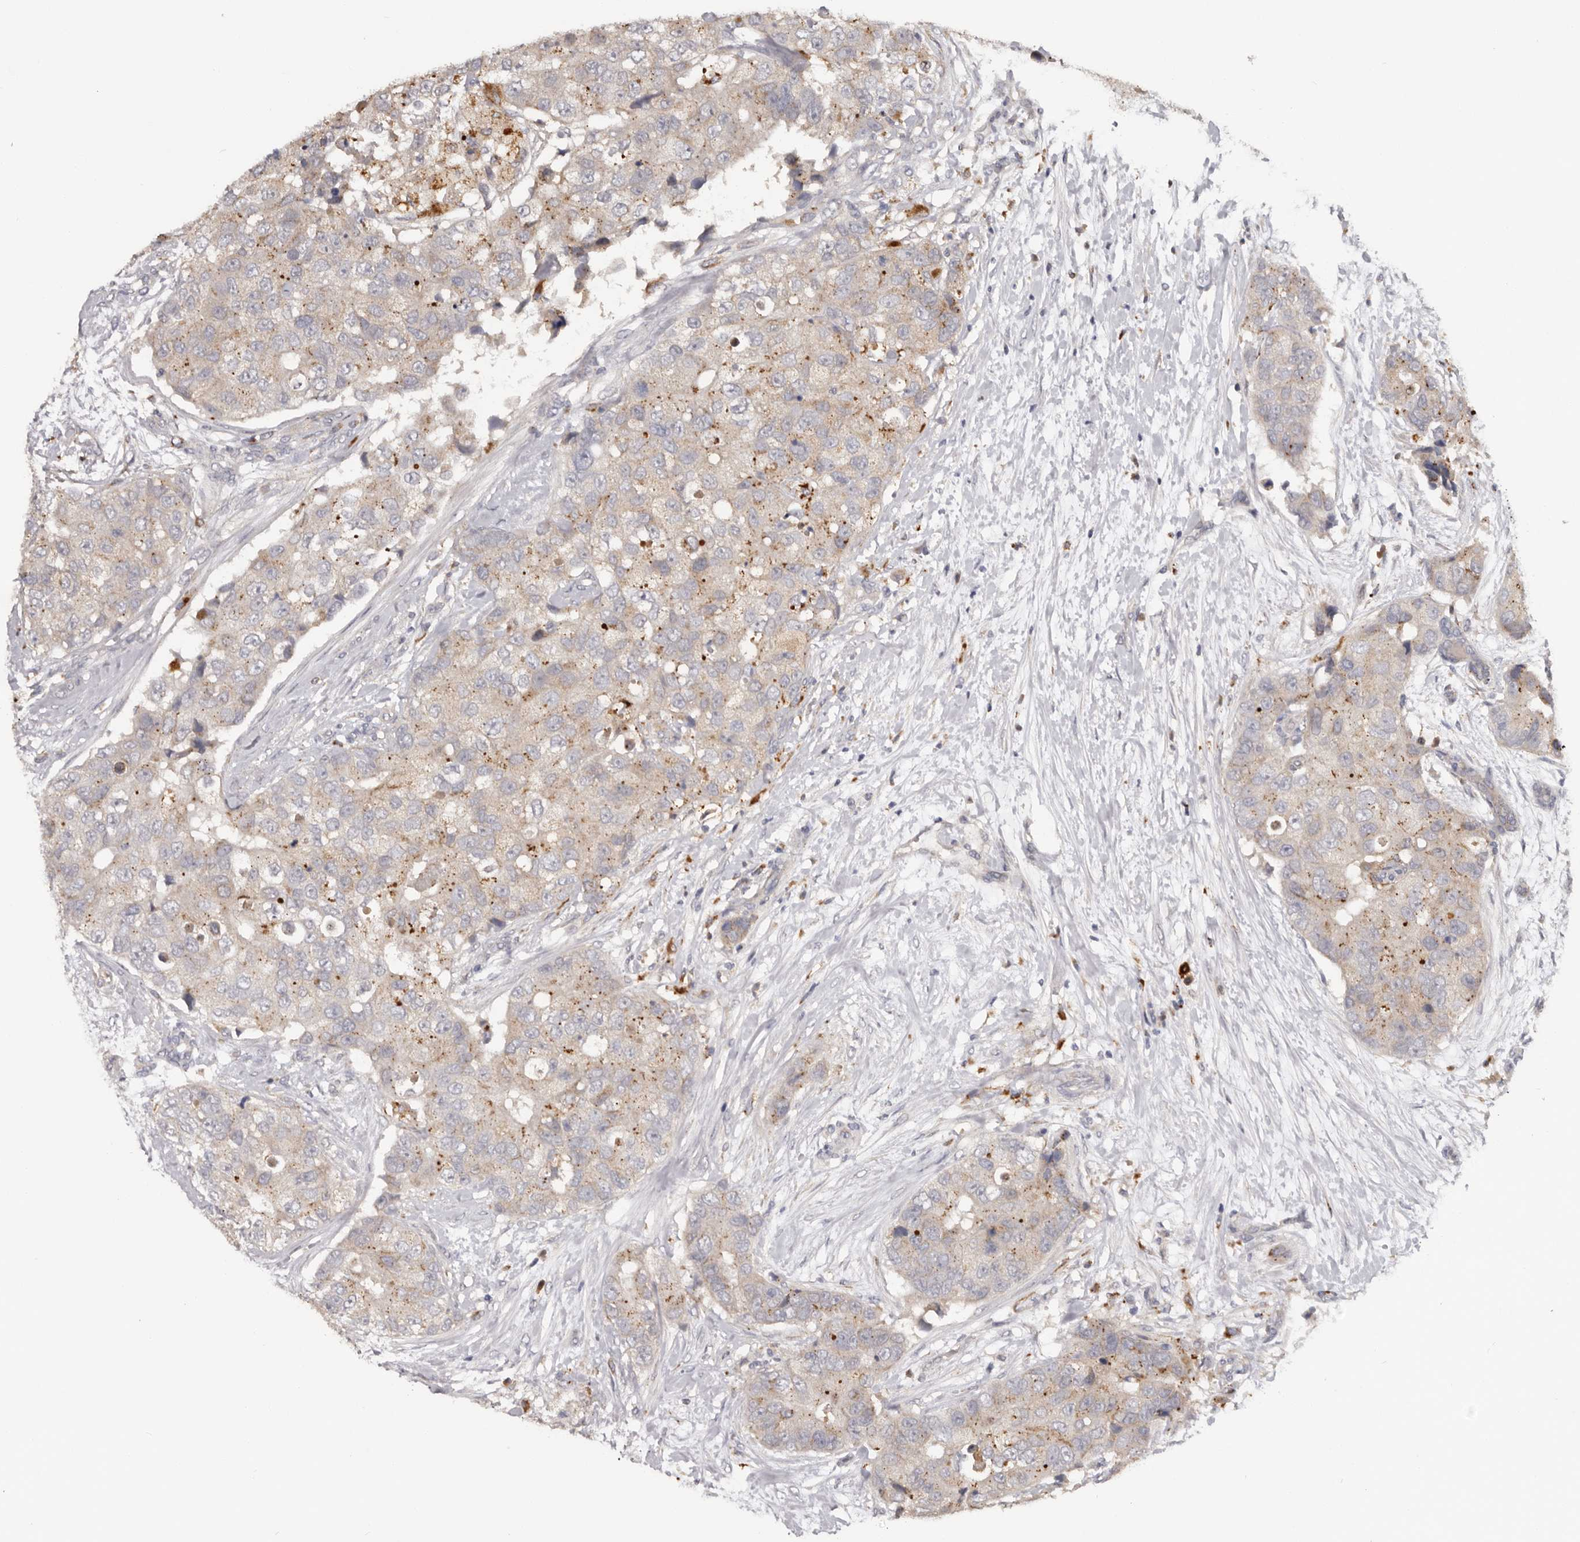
{"staining": {"intensity": "moderate", "quantity": "<25%", "location": "cytoplasmic/membranous"}, "tissue": "breast cancer", "cell_type": "Tumor cells", "image_type": "cancer", "snomed": [{"axis": "morphology", "description": "Duct carcinoma"}, {"axis": "topography", "description": "Breast"}], "caption": "A histopathology image of human invasive ductal carcinoma (breast) stained for a protein shows moderate cytoplasmic/membranous brown staining in tumor cells. Nuclei are stained in blue.", "gene": "DAP", "patient": {"sex": "female", "age": 62}}